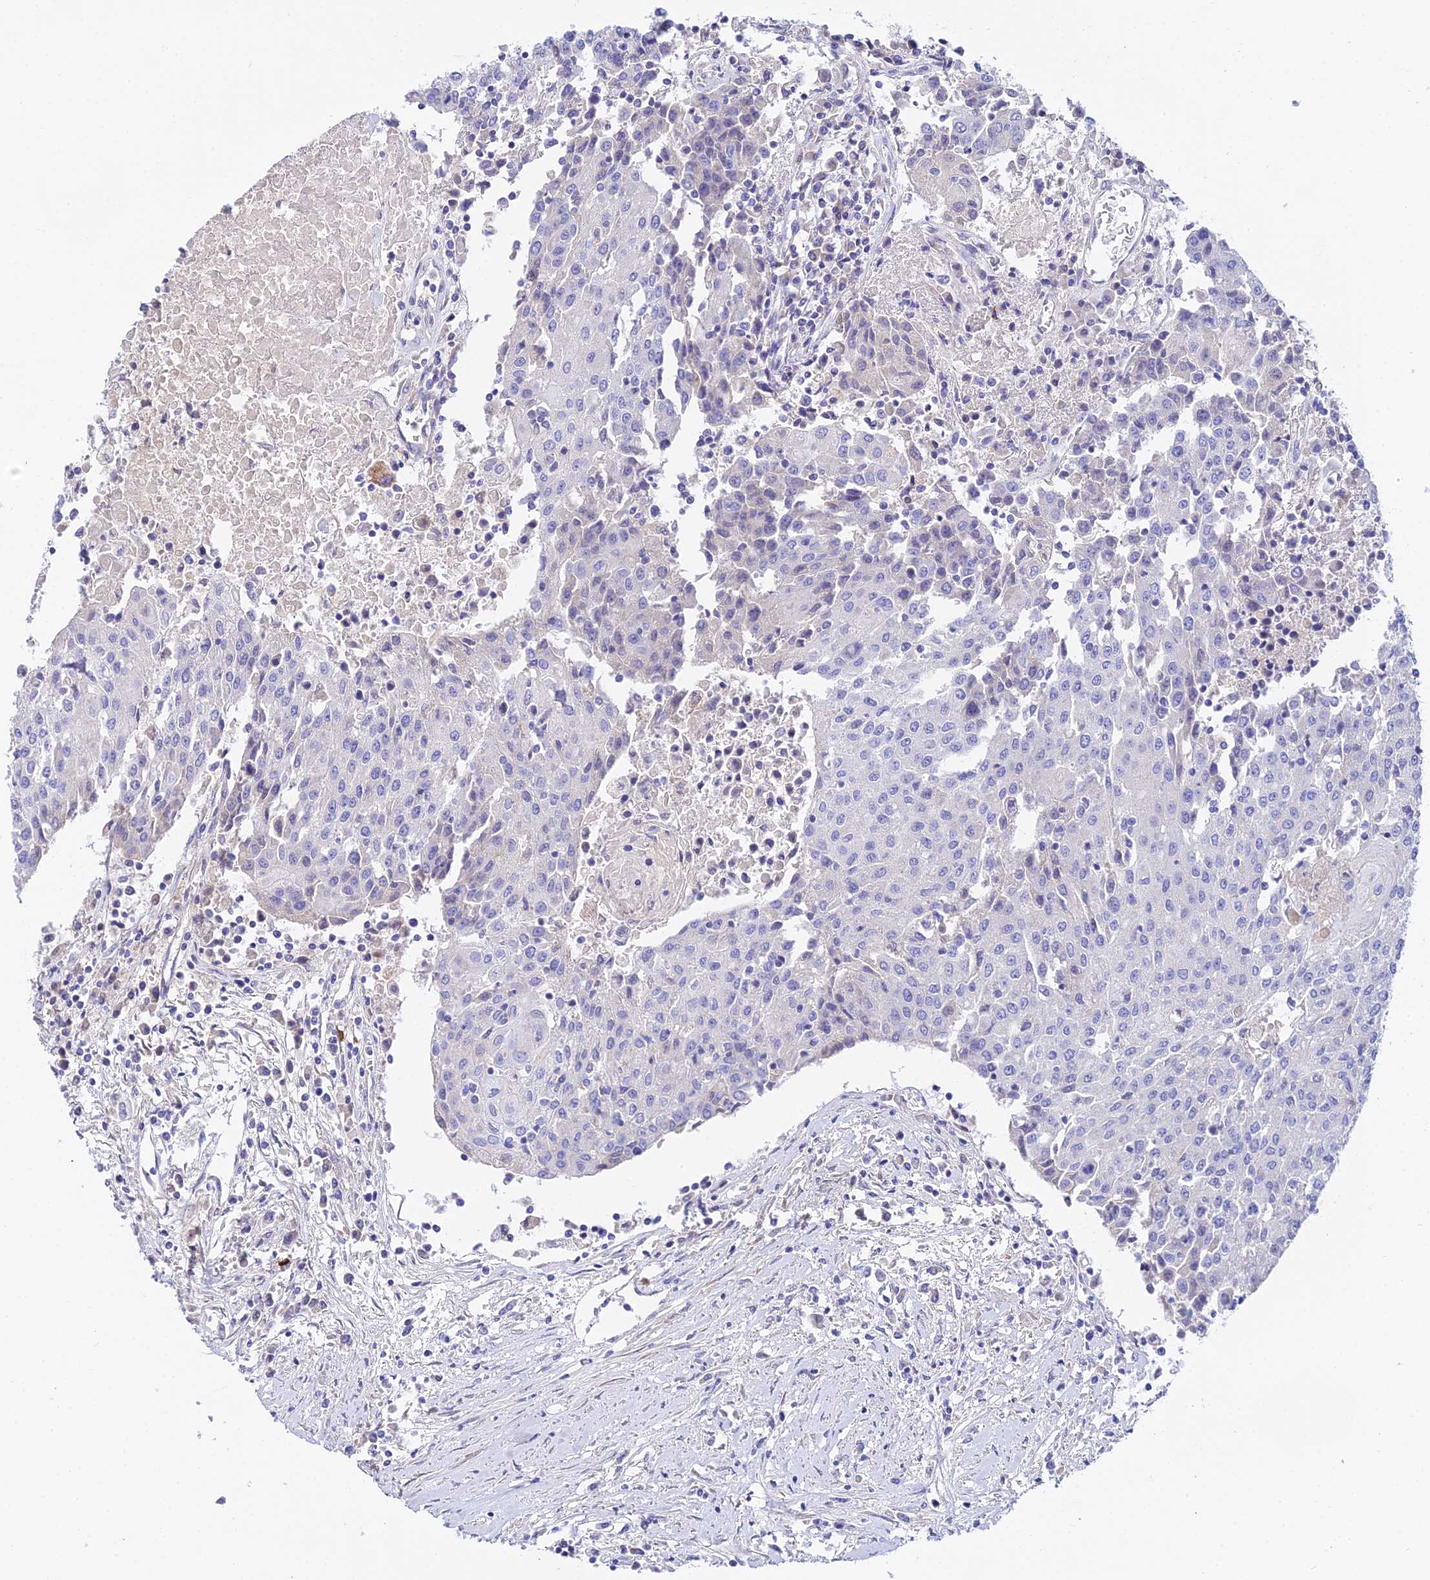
{"staining": {"intensity": "negative", "quantity": "none", "location": "none"}, "tissue": "urothelial cancer", "cell_type": "Tumor cells", "image_type": "cancer", "snomed": [{"axis": "morphology", "description": "Urothelial carcinoma, High grade"}, {"axis": "topography", "description": "Urinary bladder"}], "caption": "A high-resolution image shows IHC staining of high-grade urothelial carcinoma, which demonstrates no significant positivity in tumor cells.", "gene": "ACOT2", "patient": {"sex": "female", "age": 85}}